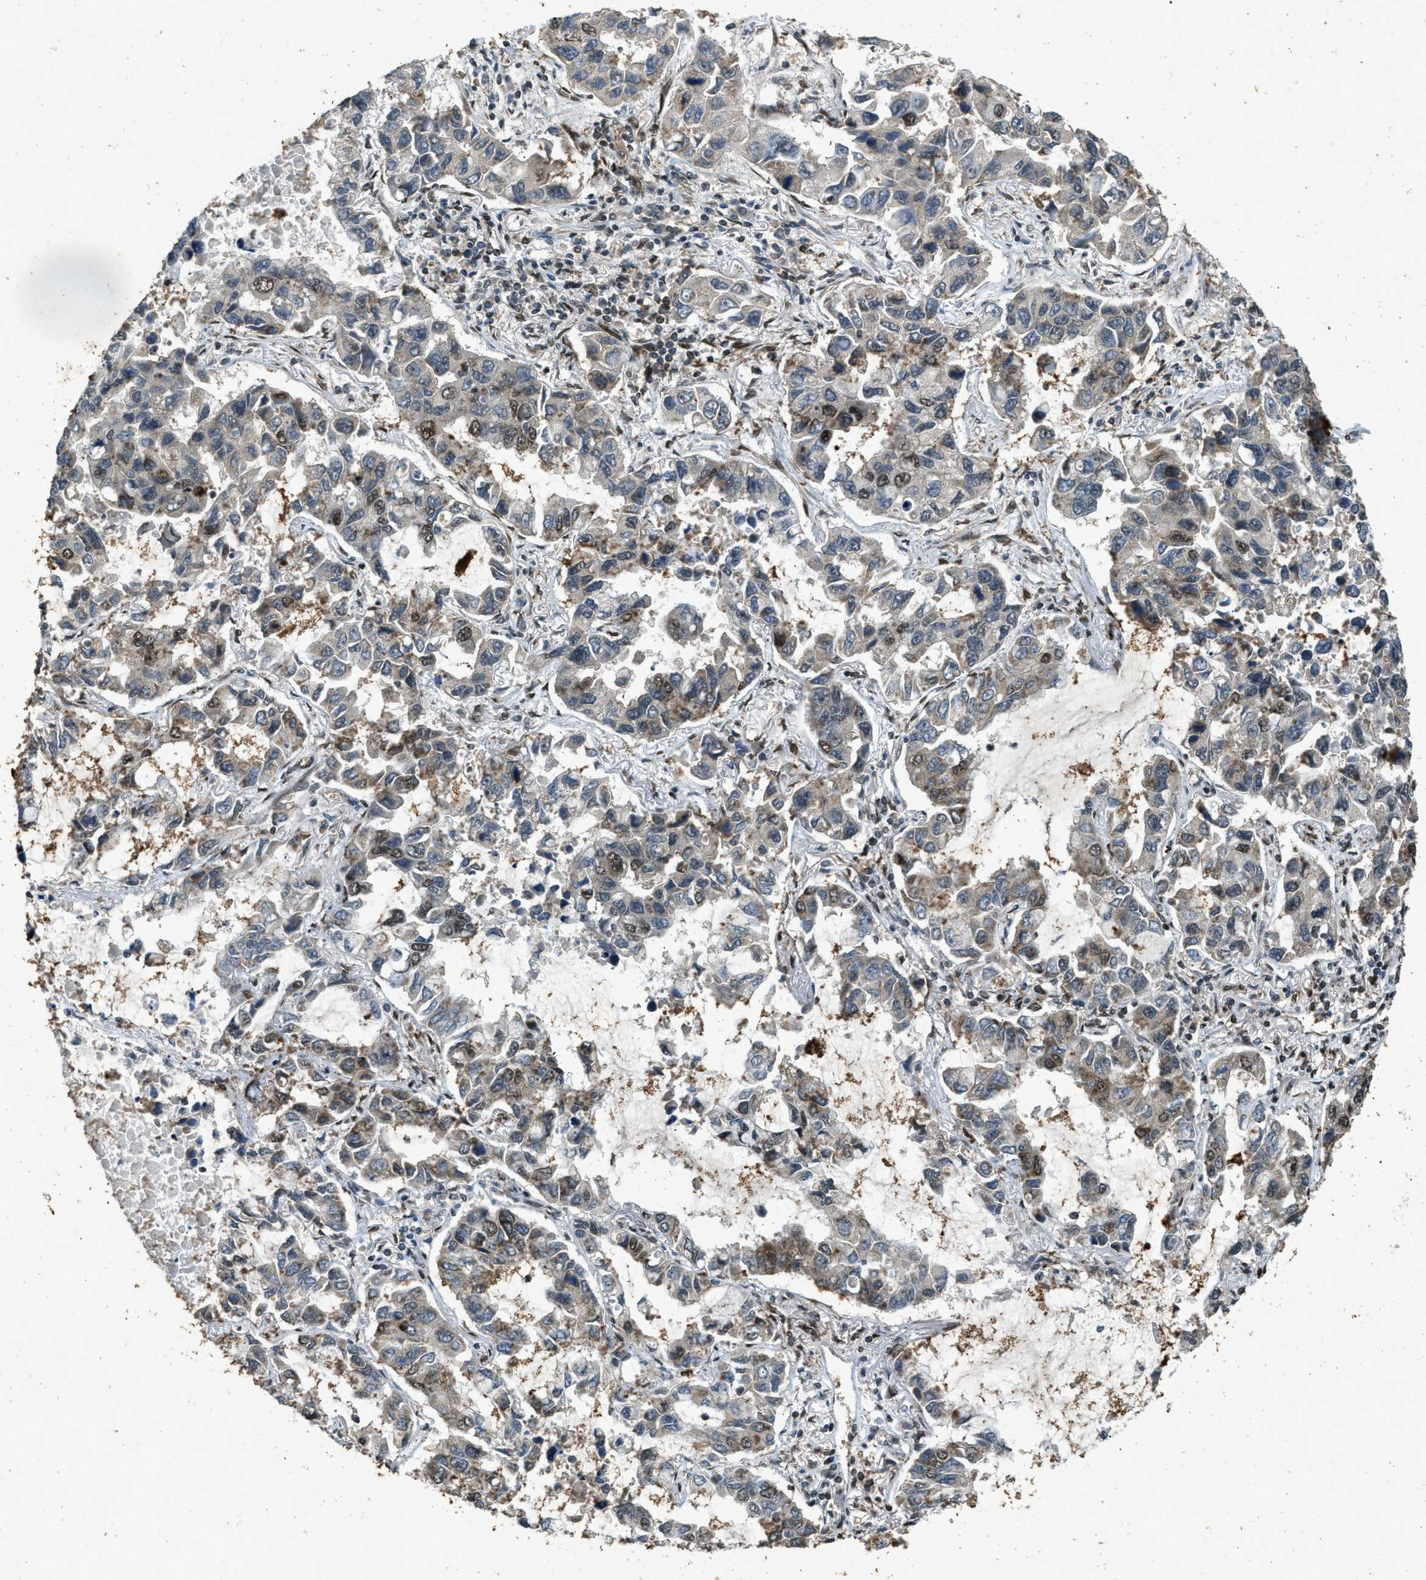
{"staining": {"intensity": "weak", "quantity": "<25%", "location": "cytoplasmic/membranous,nuclear"}, "tissue": "lung cancer", "cell_type": "Tumor cells", "image_type": "cancer", "snomed": [{"axis": "morphology", "description": "Adenocarcinoma, NOS"}, {"axis": "topography", "description": "Lung"}], "caption": "DAB (3,3'-diaminobenzidine) immunohistochemical staining of lung cancer (adenocarcinoma) exhibits no significant staining in tumor cells.", "gene": "SYNE1", "patient": {"sex": "male", "age": 64}}